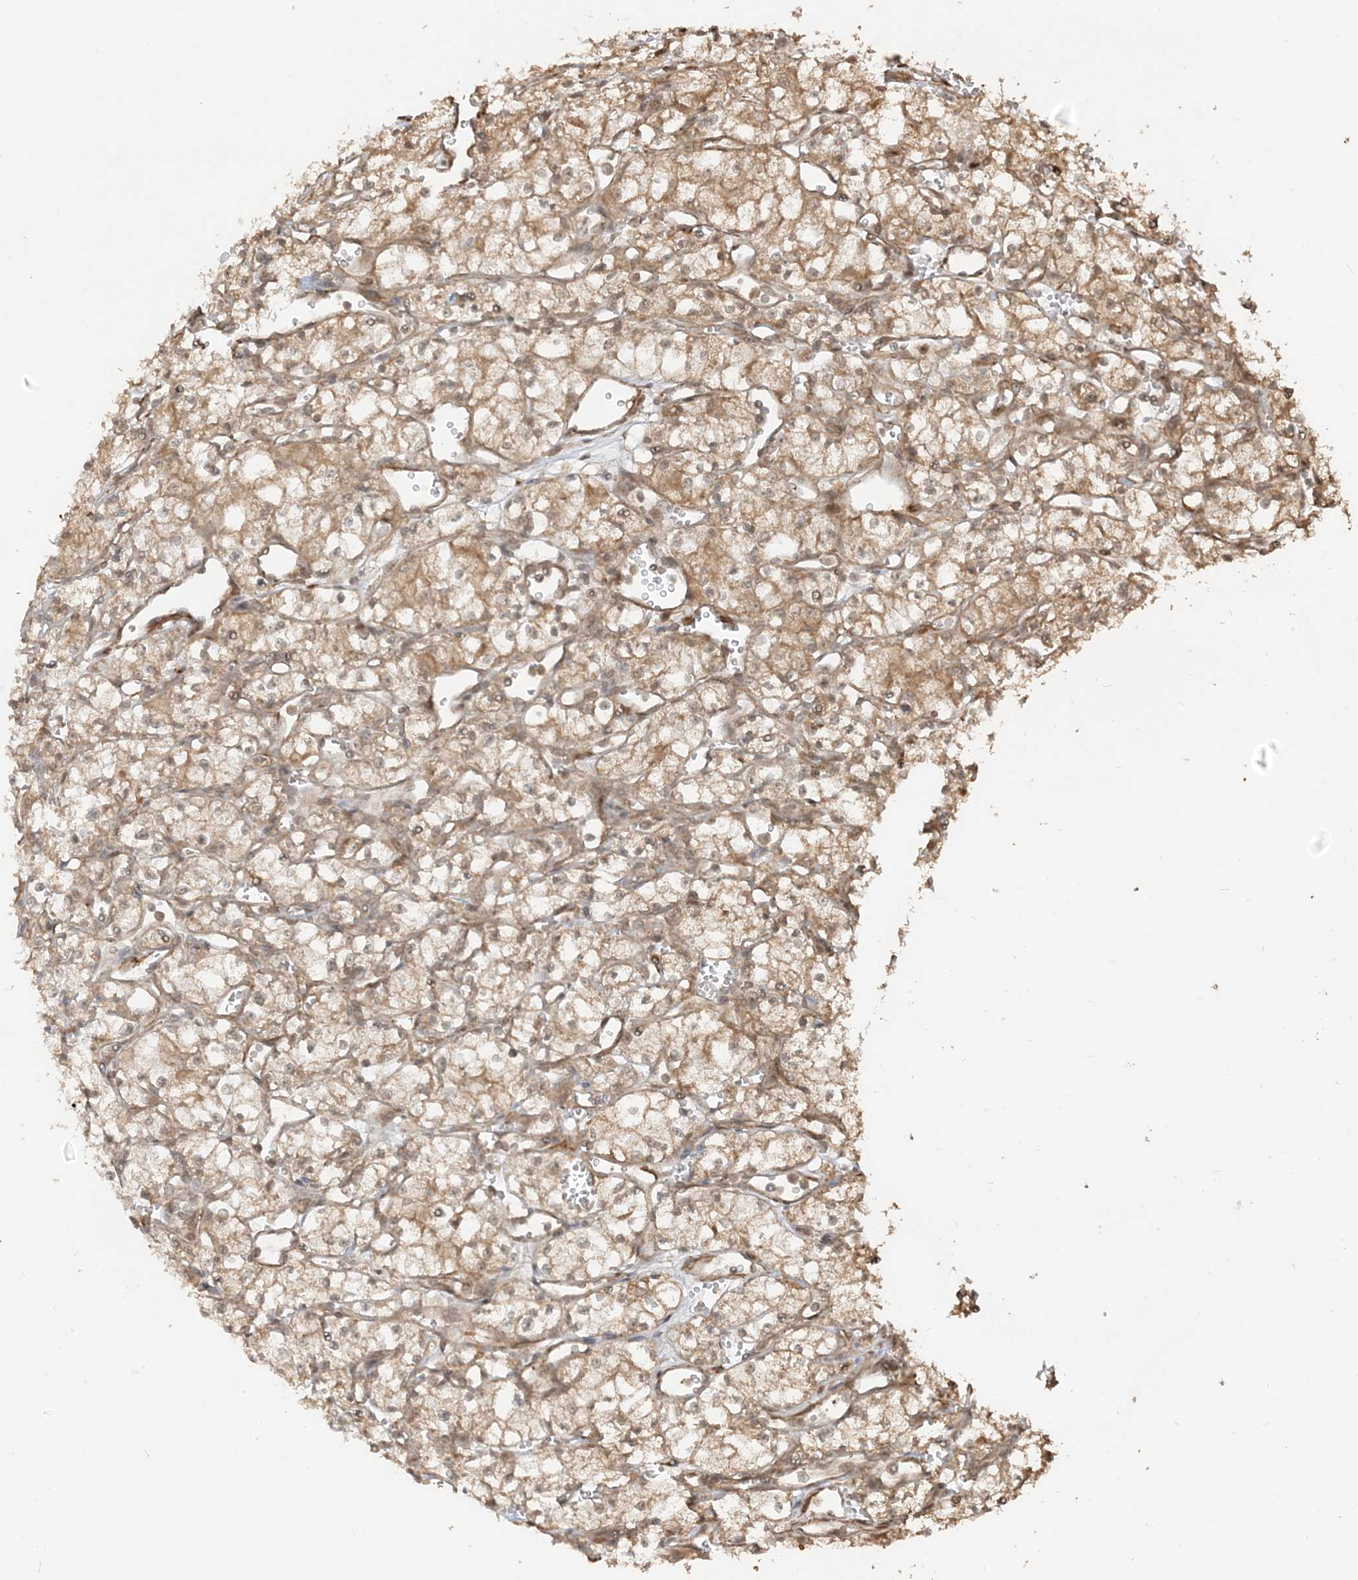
{"staining": {"intensity": "moderate", "quantity": ">75%", "location": "cytoplasmic/membranous"}, "tissue": "renal cancer", "cell_type": "Tumor cells", "image_type": "cancer", "snomed": [{"axis": "morphology", "description": "Adenocarcinoma, NOS"}, {"axis": "topography", "description": "Kidney"}], "caption": "Renal cancer stained with DAB (3,3'-diaminobenzidine) IHC exhibits medium levels of moderate cytoplasmic/membranous positivity in approximately >75% of tumor cells. Using DAB (3,3'-diaminobenzidine) (brown) and hematoxylin (blue) stains, captured at high magnification using brightfield microscopy.", "gene": "TBCC", "patient": {"sex": "male", "age": 59}}